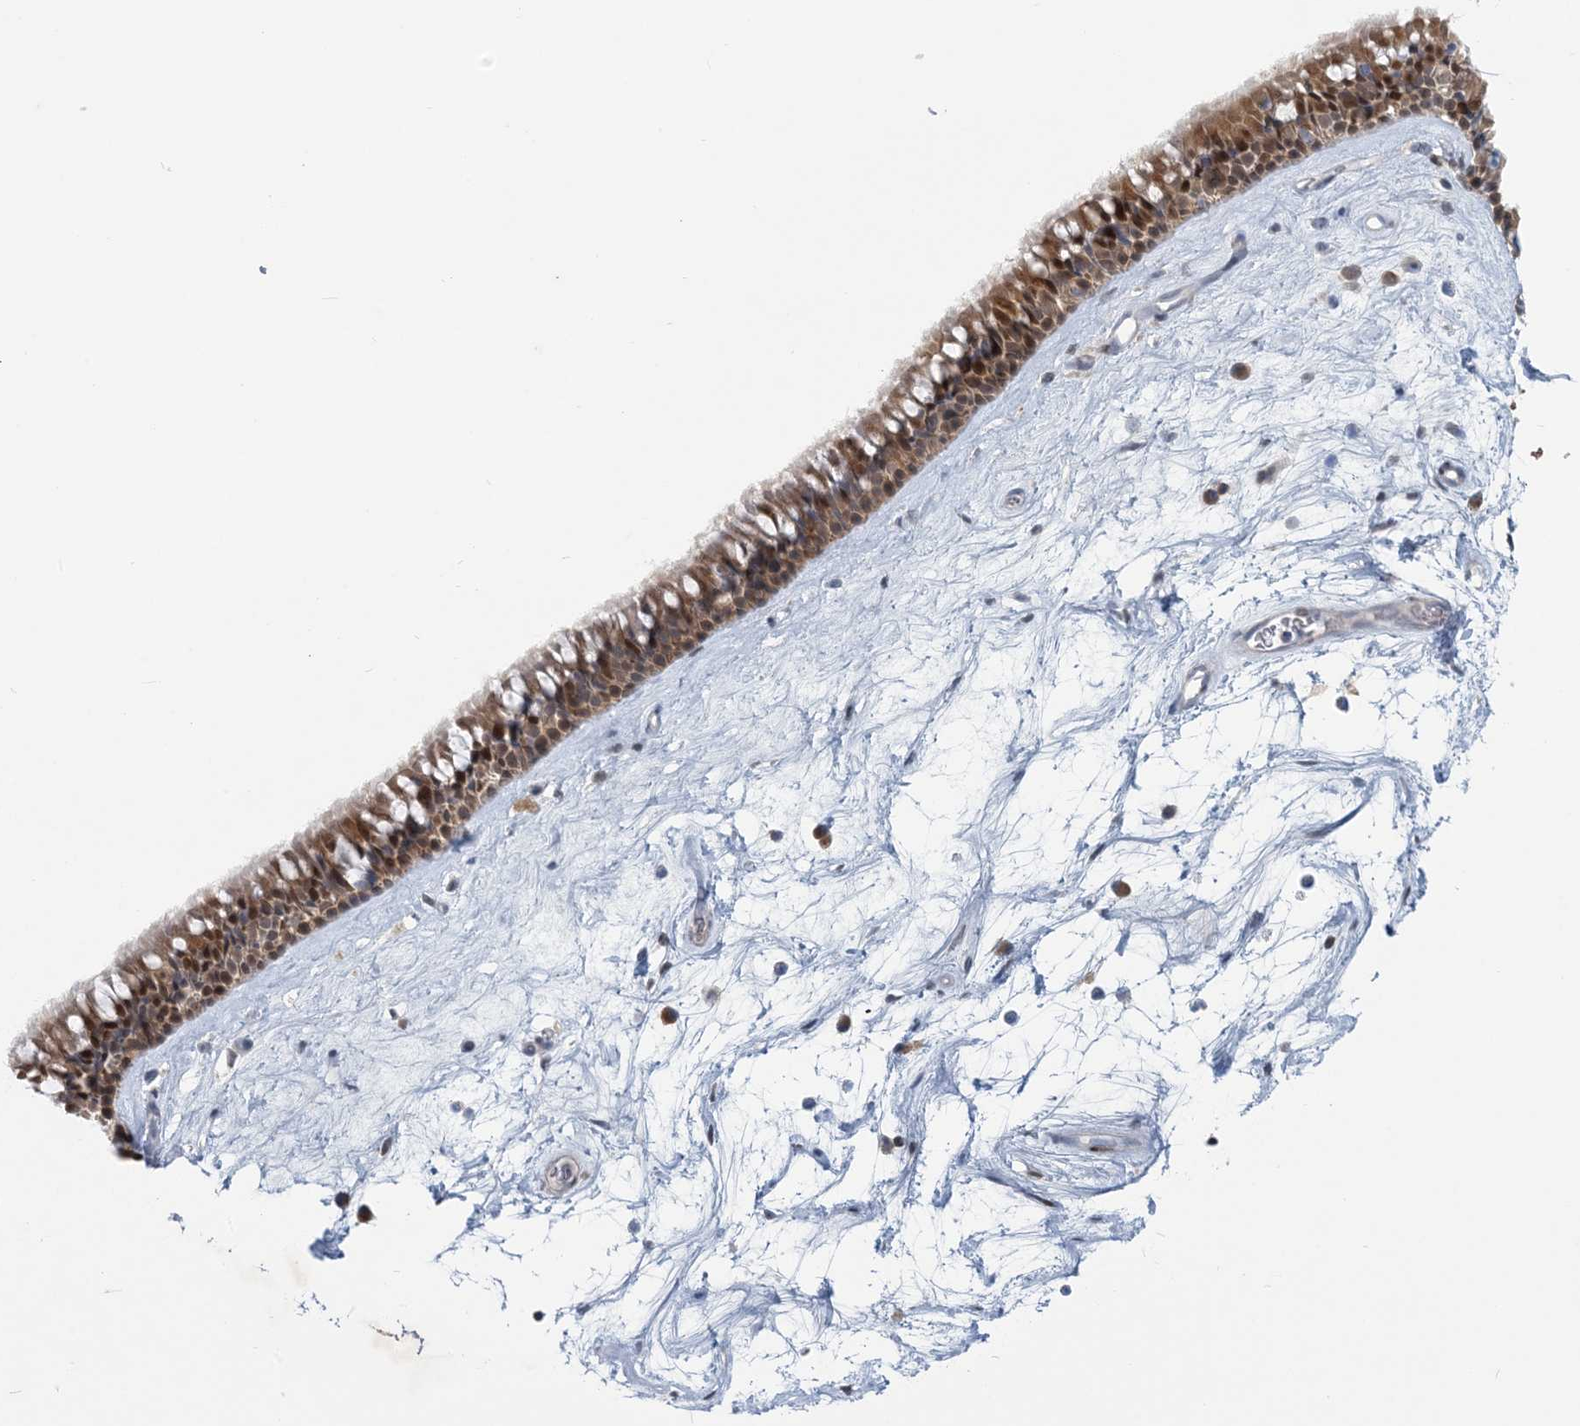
{"staining": {"intensity": "moderate", "quantity": ">75%", "location": "cytoplasmic/membranous,nuclear"}, "tissue": "nasopharynx", "cell_type": "Respiratory epithelial cells", "image_type": "normal", "snomed": [{"axis": "morphology", "description": "Normal tissue, NOS"}, {"axis": "topography", "description": "Nasopharynx"}], "caption": "A brown stain labels moderate cytoplasmic/membranous,nuclear expression of a protein in respiratory epithelial cells of benign human nasopharynx. The protein of interest is stained brown, and the nuclei are stained in blue (DAB (3,3'-diaminobenzidine) IHC with brightfield microscopy, high magnification).", "gene": "ZC3H12A", "patient": {"sex": "male", "age": 64}}